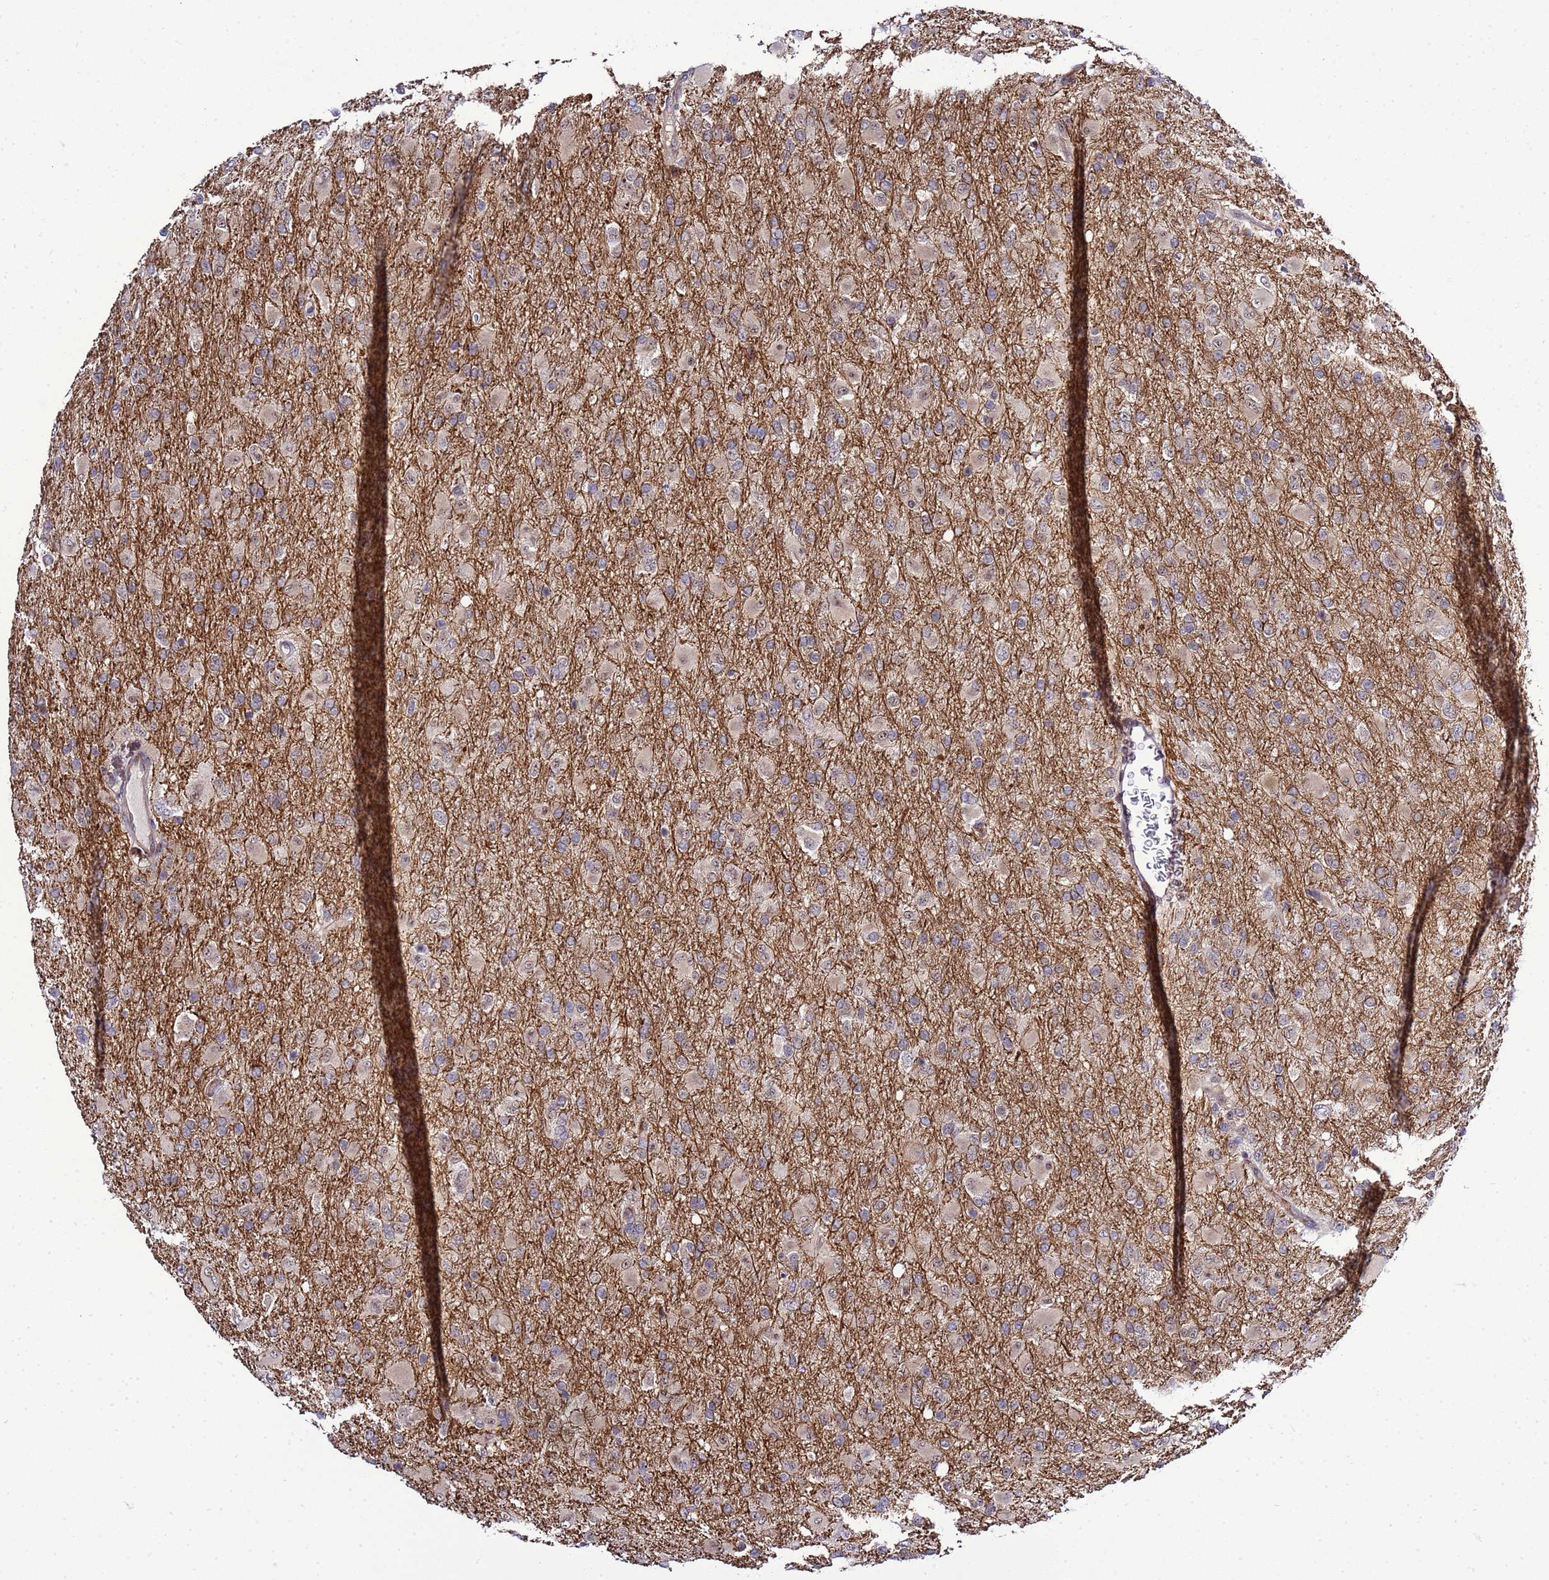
{"staining": {"intensity": "weak", "quantity": "<25%", "location": "nuclear"}, "tissue": "glioma", "cell_type": "Tumor cells", "image_type": "cancer", "snomed": [{"axis": "morphology", "description": "Glioma, malignant, Low grade"}, {"axis": "topography", "description": "Brain"}], "caption": "Immunohistochemistry histopathology image of neoplastic tissue: human malignant low-grade glioma stained with DAB exhibits no significant protein positivity in tumor cells.", "gene": "GEN1", "patient": {"sex": "male", "age": 65}}